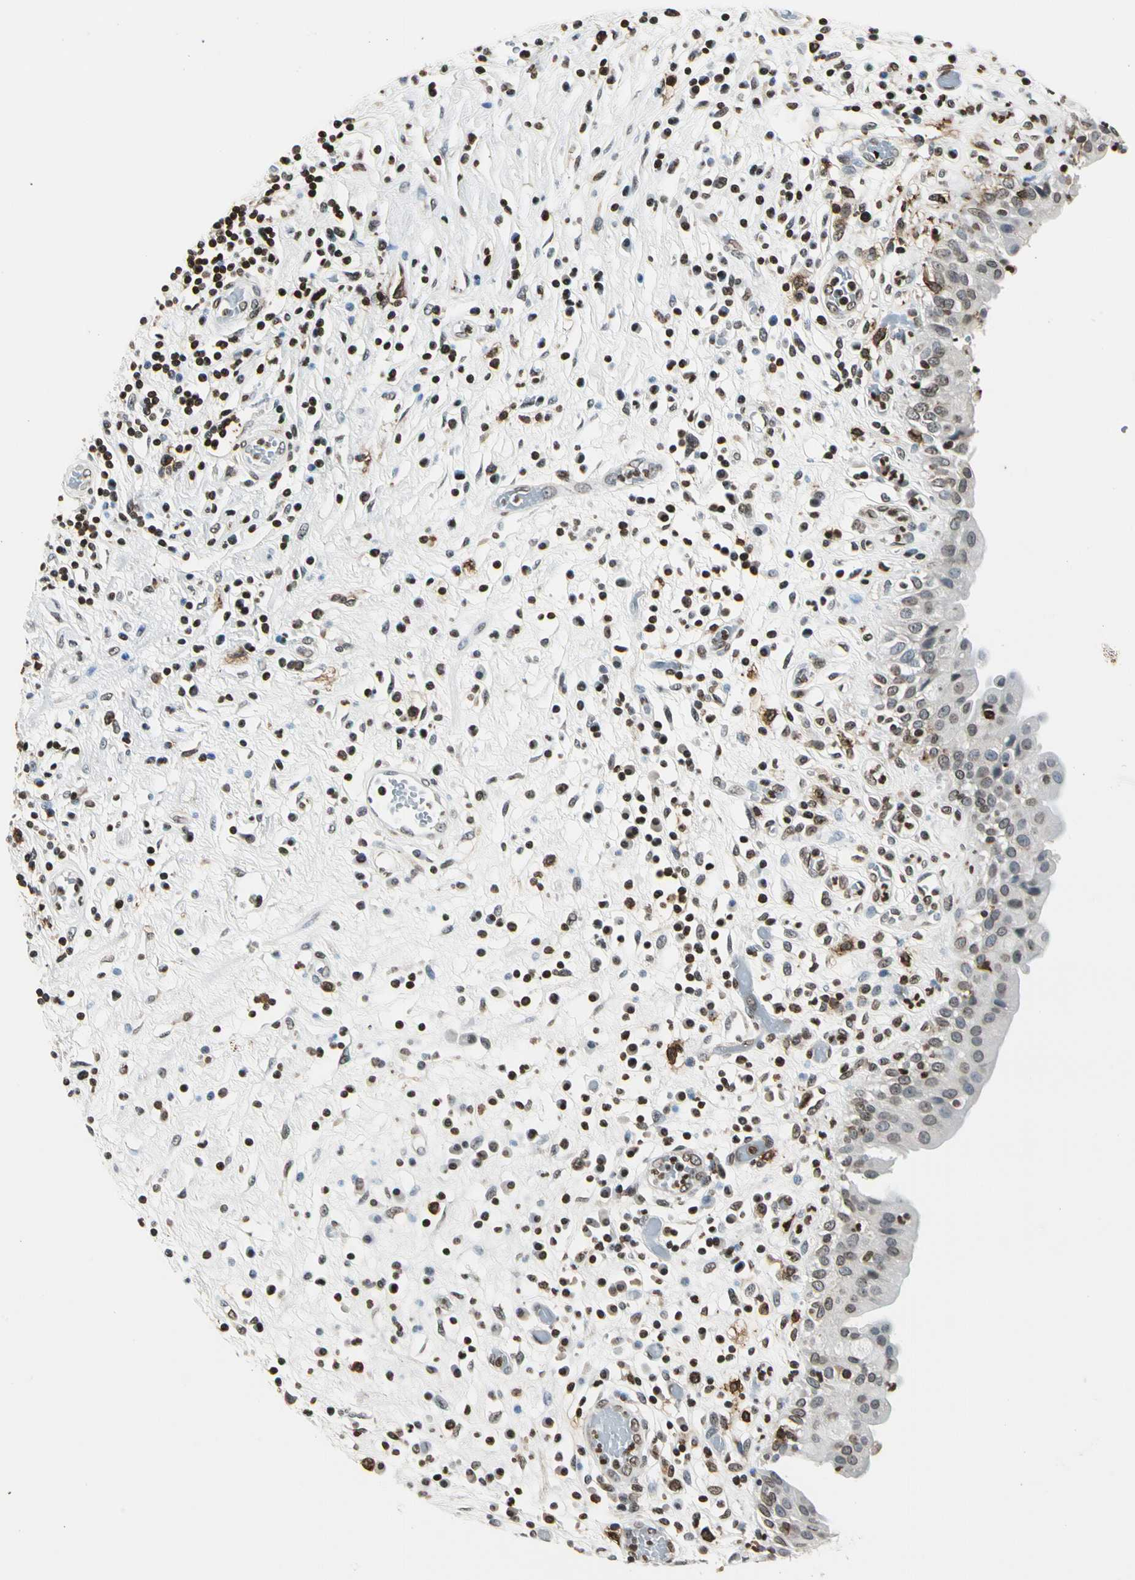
{"staining": {"intensity": "weak", "quantity": "<25%", "location": "nuclear"}, "tissue": "urinary bladder", "cell_type": "Urothelial cells", "image_type": "normal", "snomed": [{"axis": "morphology", "description": "Normal tissue, NOS"}, {"axis": "topography", "description": "Urinary bladder"}], "caption": "Human urinary bladder stained for a protein using IHC reveals no positivity in urothelial cells.", "gene": "FER", "patient": {"sex": "female", "age": 85}}